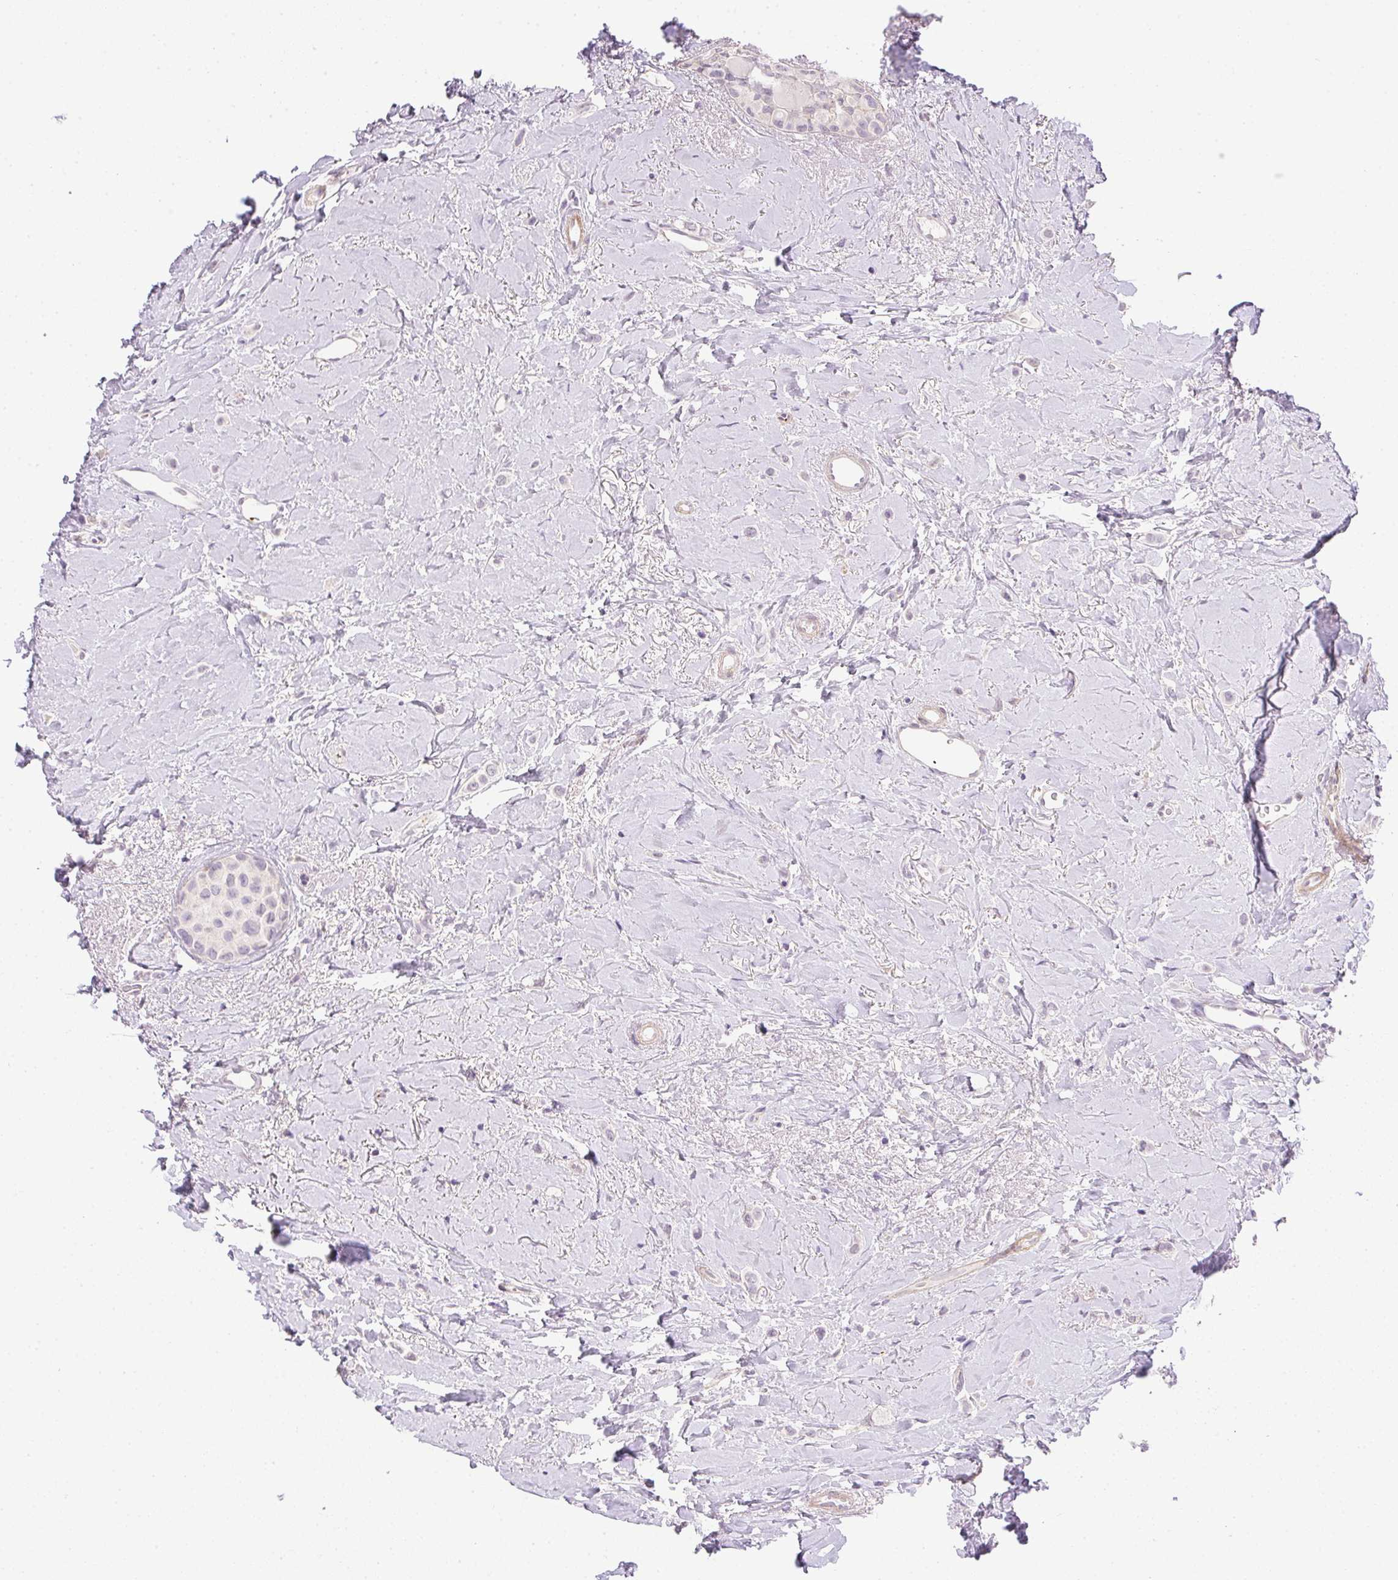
{"staining": {"intensity": "negative", "quantity": "none", "location": "none"}, "tissue": "breast cancer", "cell_type": "Tumor cells", "image_type": "cancer", "snomed": [{"axis": "morphology", "description": "Lobular carcinoma"}, {"axis": "topography", "description": "Breast"}], "caption": "This micrograph is of breast cancer stained with immunohistochemistry to label a protein in brown with the nuclei are counter-stained blue. There is no positivity in tumor cells. (DAB immunohistochemistry (IHC), high magnification).", "gene": "PRL", "patient": {"sex": "female", "age": 66}}